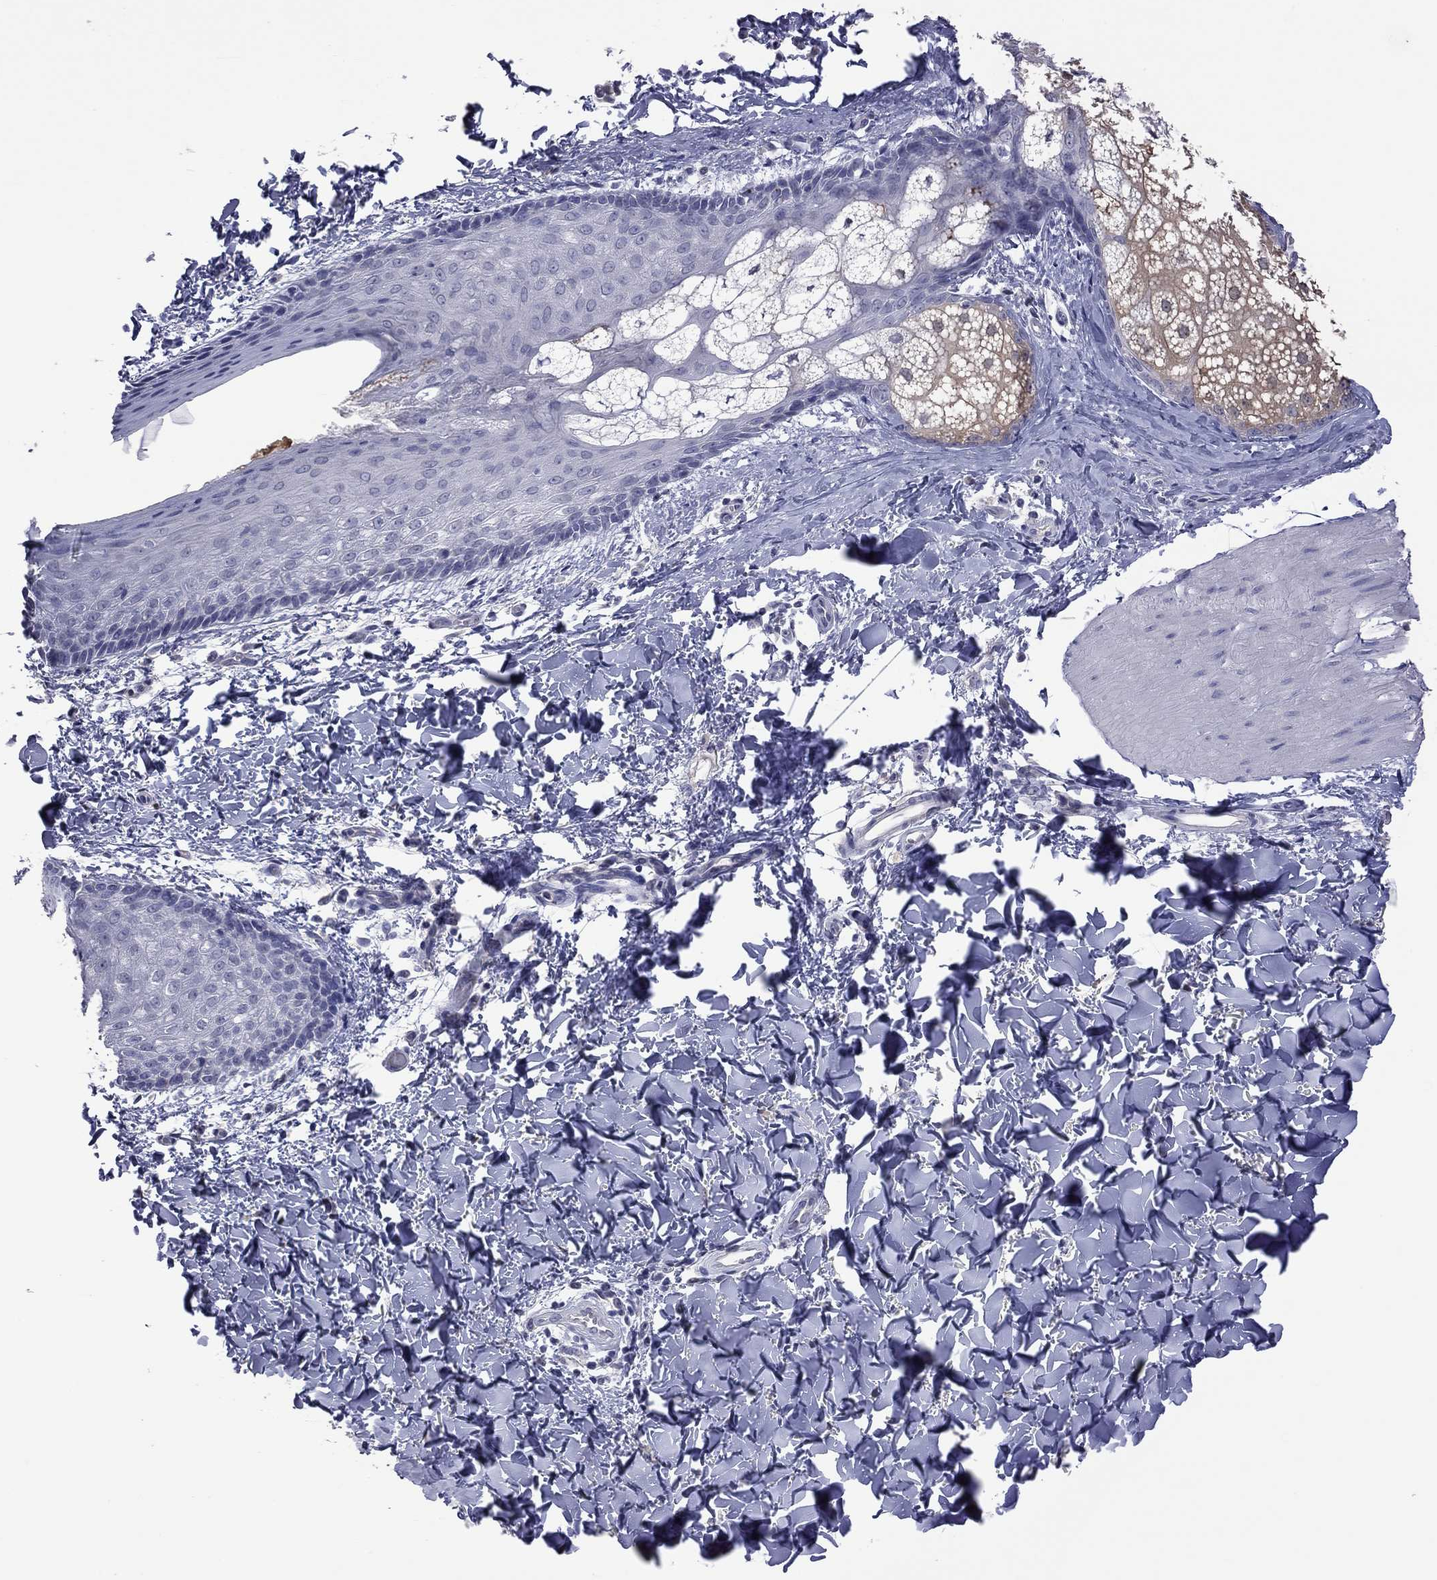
{"staining": {"intensity": "negative", "quantity": "none", "location": "none"}, "tissue": "skin", "cell_type": "Epidermal cells", "image_type": "normal", "snomed": [{"axis": "morphology", "description": "Normal tissue, NOS"}, {"axis": "topography", "description": "Anal"}], "caption": "This is an IHC histopathology image of benign human skin. There is no staining in epidermal cells.", "gene": "HYLS1", "patient": {"sex": "male", "age": 36}}